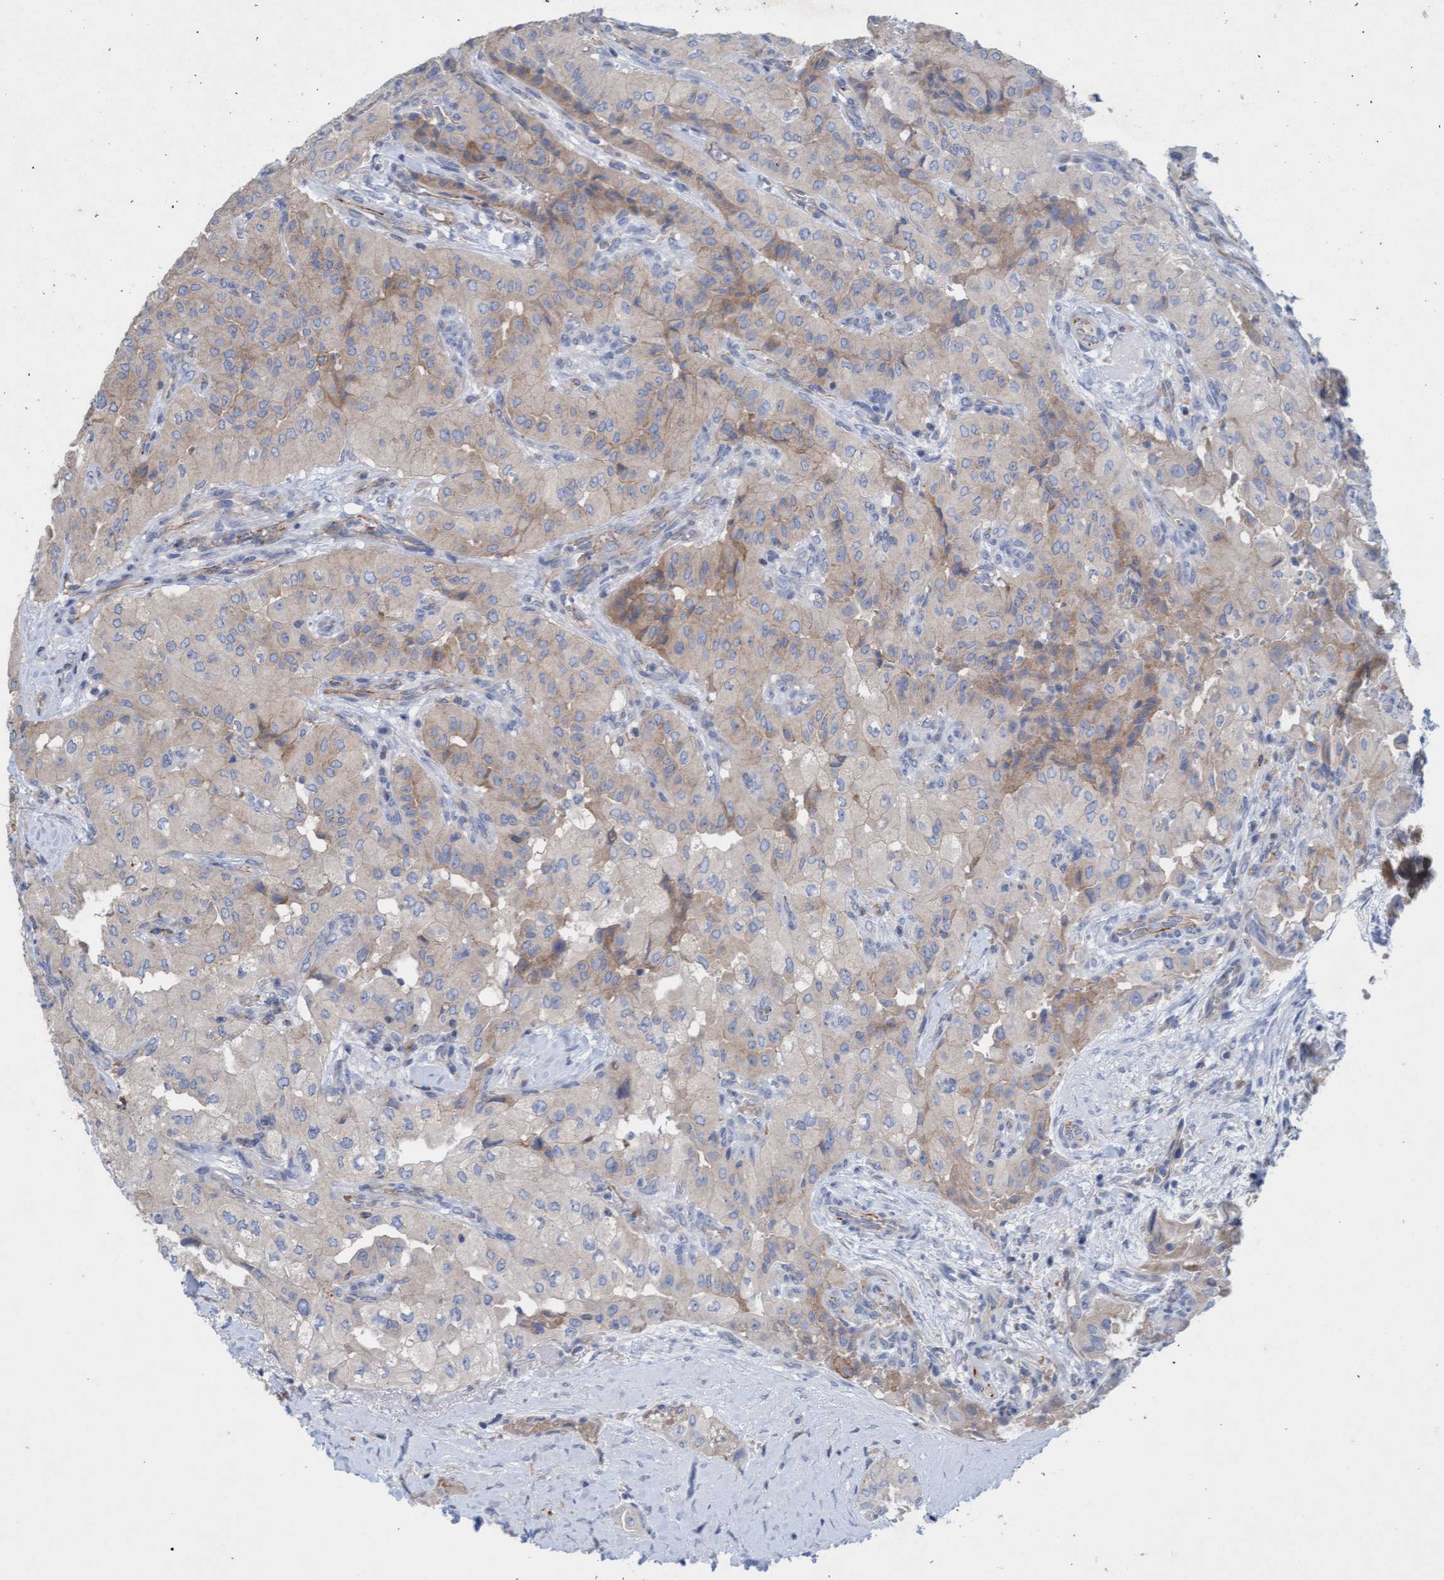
{"staining": {"intensity": "moderate", "quantity": "25%-75%", "location": "cytoplasmic/membranous"}, "tissue": "thyroid cancer", "cell_type": "Tumor cells", "image_type": "cancer", "snomed": [{"axis": "morphology", "description": "Papillary adenocarcinoma, NOS"}, {"axis": "topography", "description": "Thyroid gland"}], "caption": "A brown stain shows moderate cytoplasmic/membranous staining of a protein in thyroid papillary adenocarcinoma tumor cells. (DAB (3,3'-diaminobenzidine) IHC with brightfield microscopy, high magnification).", "gene": "SIGIRR", "patient": {"sex": "female", "age": 59}}